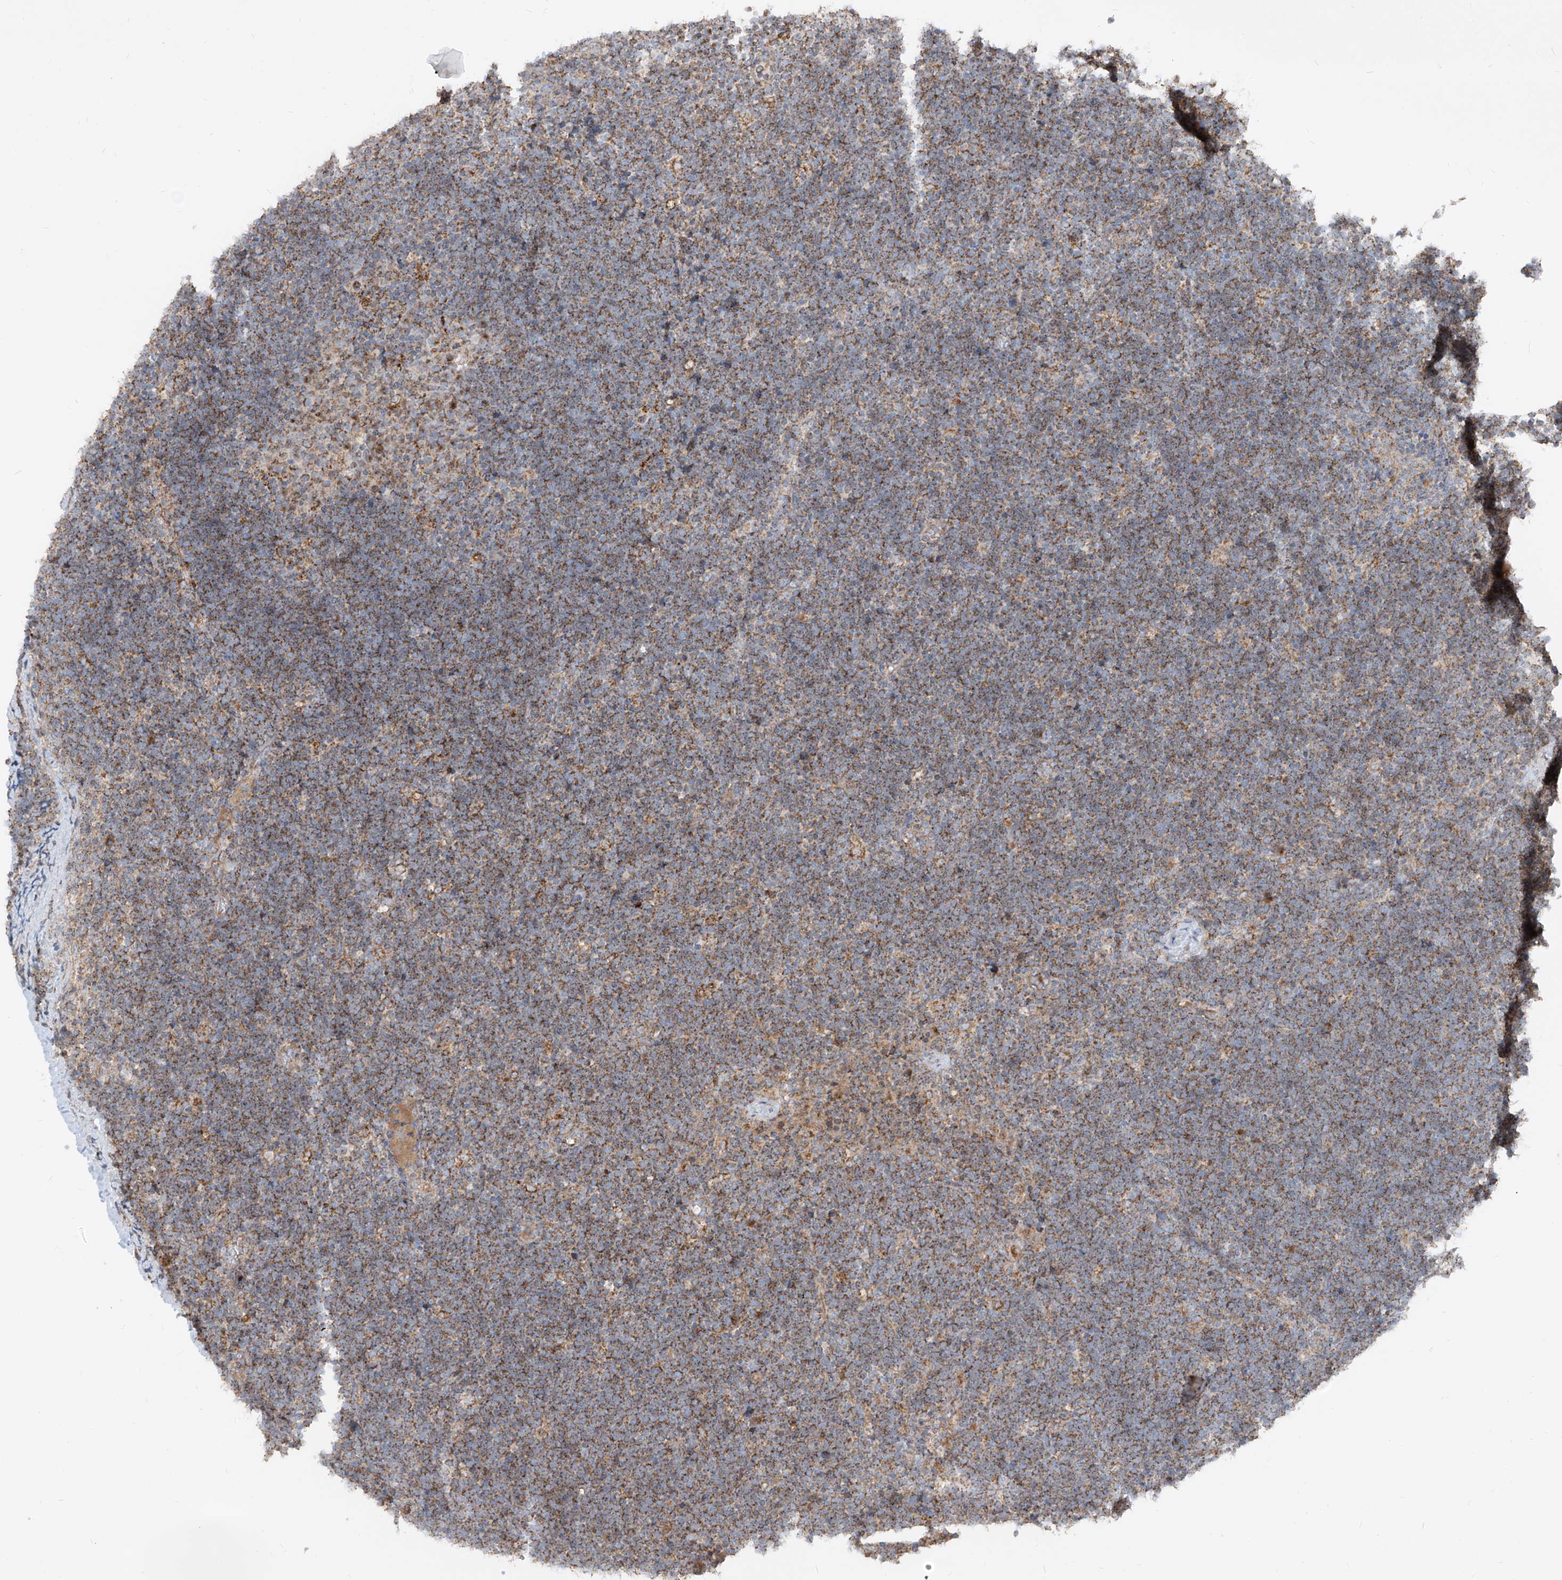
{"staining": {"intensity": "moderate", "quantity": ">75%", "location": "cytoplasmic/membranous"}, "tissue": "lymphoma", "cell_type": "Tumor cells", "image_type": "cancer", "snomed": [{"axis": "morphology", "description": "Malignant lymphoma, non-Hodgkin's type, High grade"}, {"axis": "topography", "description": "Lymph node"}], "caption": "A high-resolution photomicrograph shows immunohistochemistry staining of lymphoma, which displays moderate cytoplasmic/membranous positivity in approximately >75% of tumor cells. Using DAB (3,3'-diaminobenzidine) (brown) and hematoxylin (blue) stains, captured at high magnification using brightfield microscopy.", "gene": "ABCD3", "patient": {"sex": "male", "age": 13}}